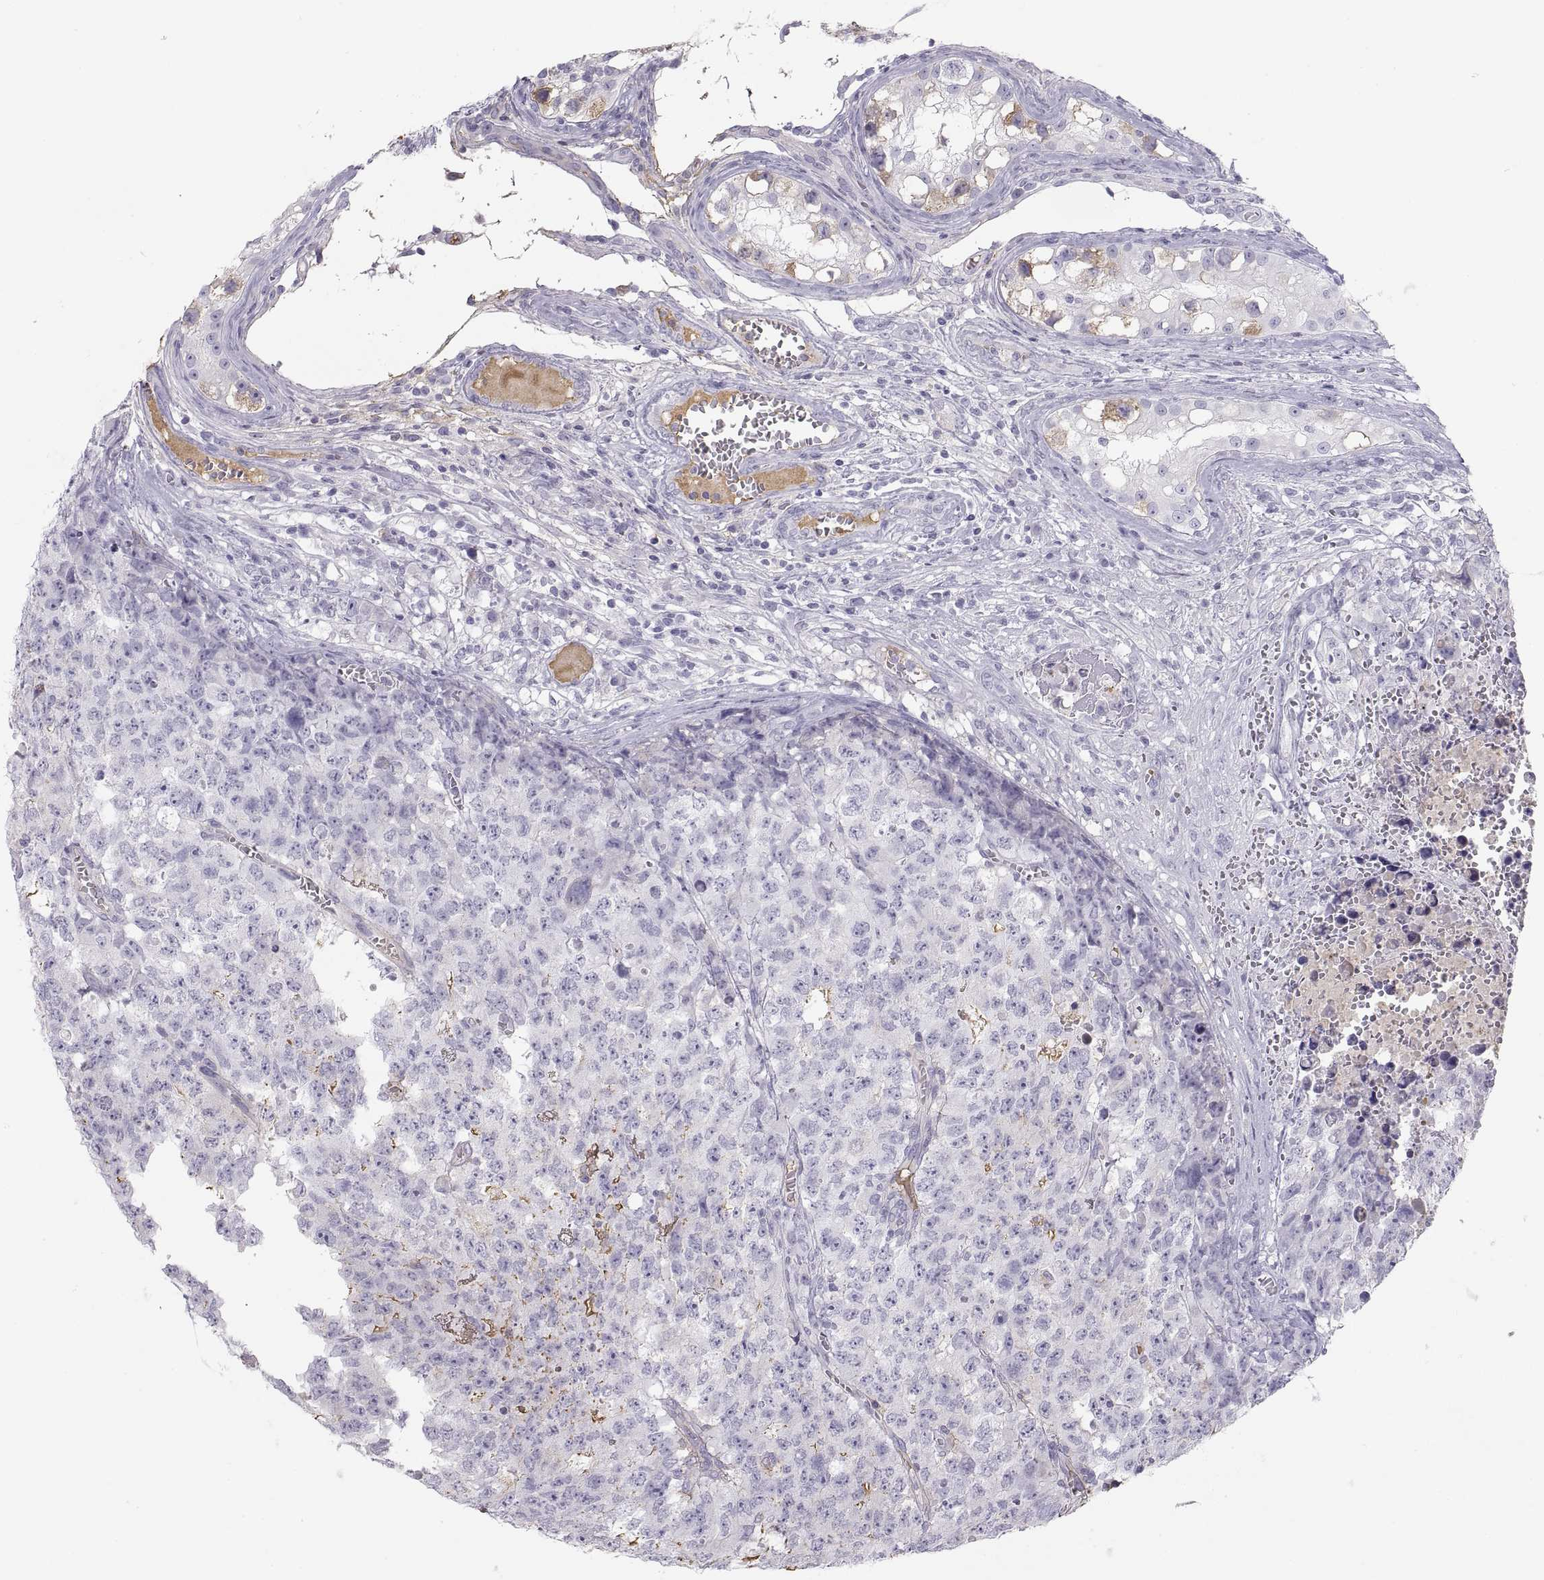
{"staining": {"intensity": "negative", "quantity": "none", "location": "none"}, "tissue": "testis cancer", "cell_type": "Tumor cells", "image_type": "cancer", "snomed": [{"axis": "morphology", "description": "Carcinoma, Embryonal, NOS"}, {"axis": "topography", "description": "Testis"}], "caption": "Immunohistochemical staining of testis embryonal carcinoma exhibits no significant expression in tumor cells.", "gene": "MAGEB2", "patient": {"sex": "male", "age": 23}}